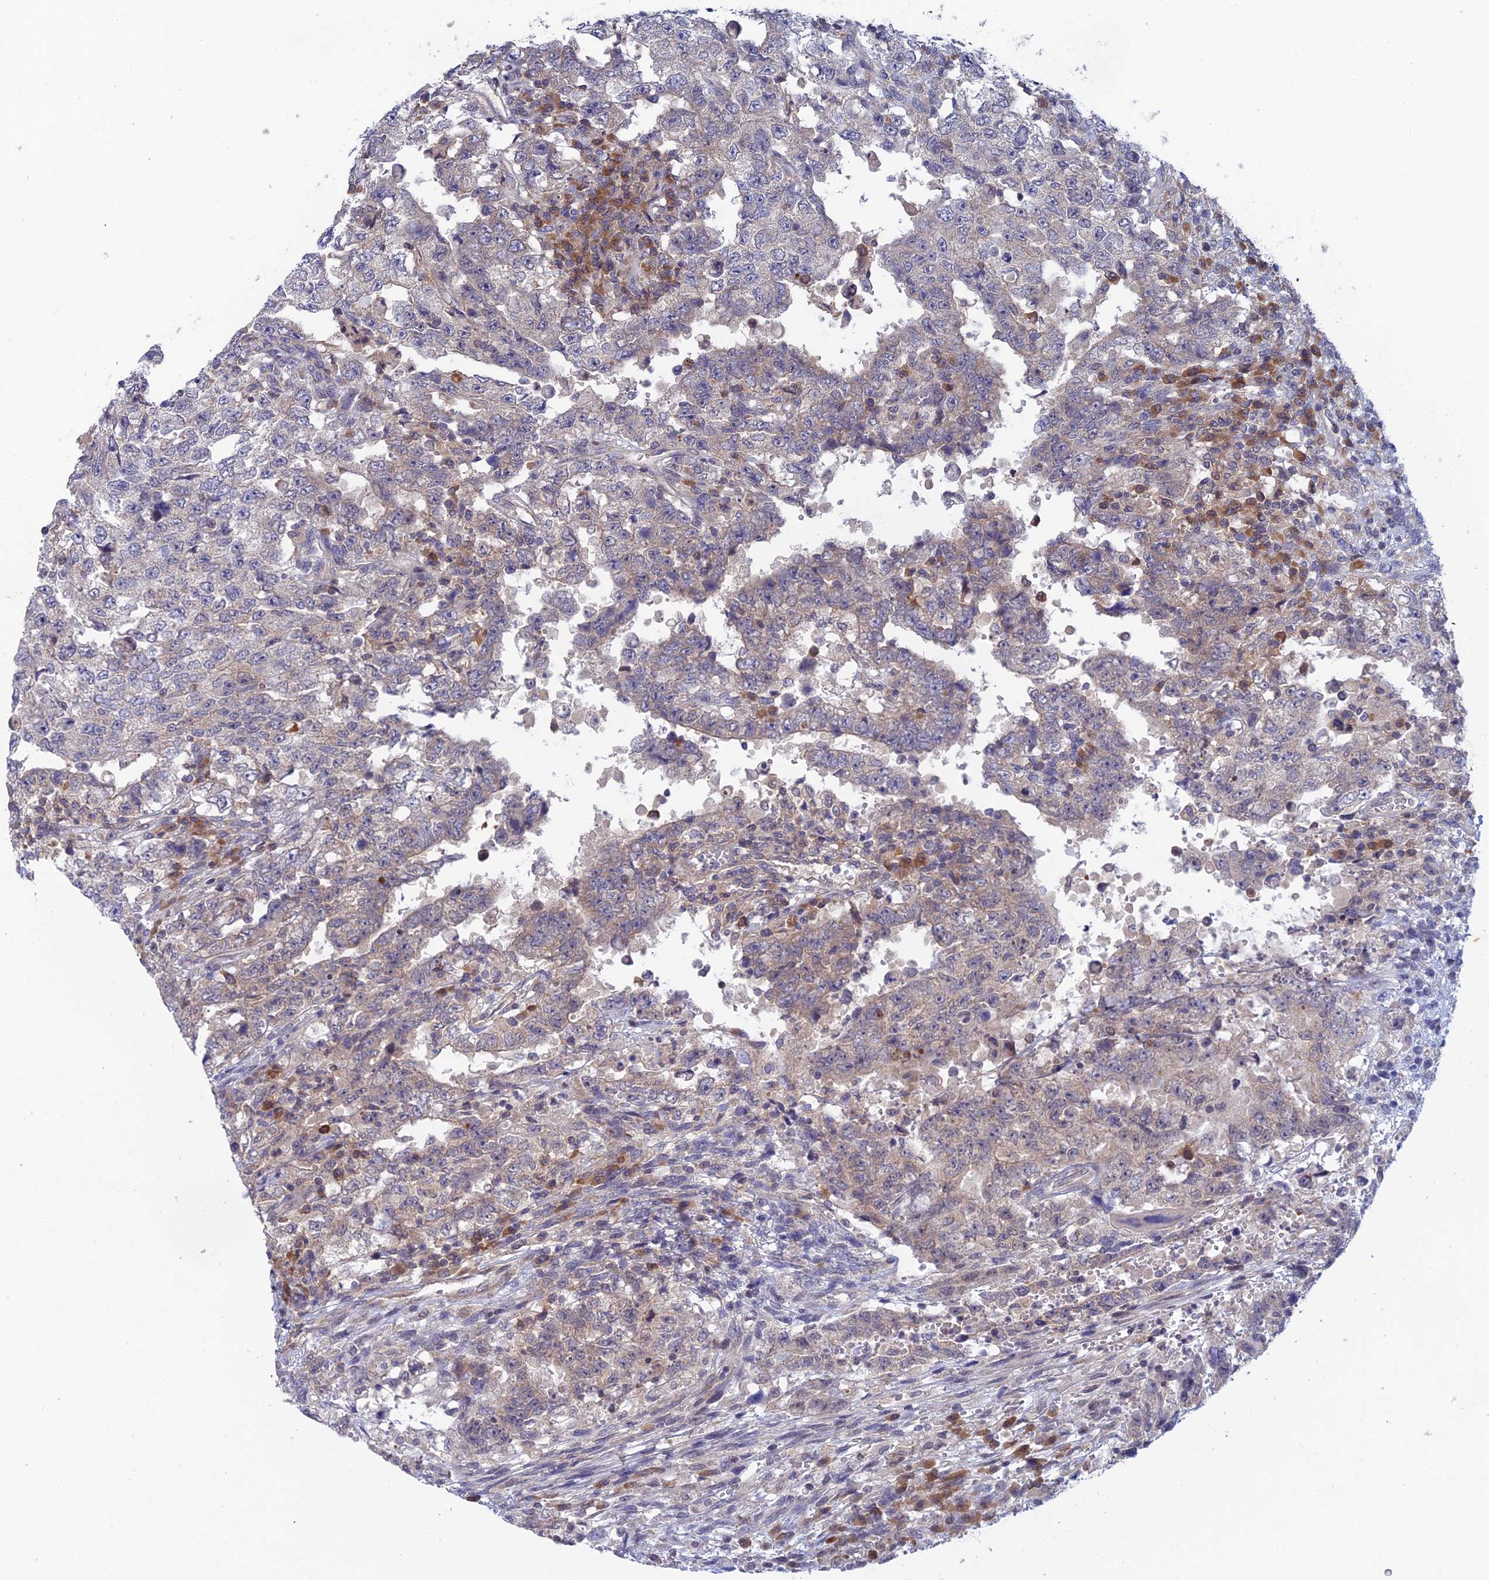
{"staining": {"intensity": "negative", "quantity": "none", "location": "none"}, "tissue": "testis cancer", "cell_type": "Tumor cells", "image_type": "cancer", "snomed": [{"axis": "morphology", "description": "Carcinoma, Embryonal, NOS"}, {"axis": "topography", "description": "Testis"}], "caption": "Testis cancer stained for a protein using immunohistochemistry (IHC) shows no staining tumor cells.", "gene": "SRA1", "patient": {"sex": "male", "age": 26}}